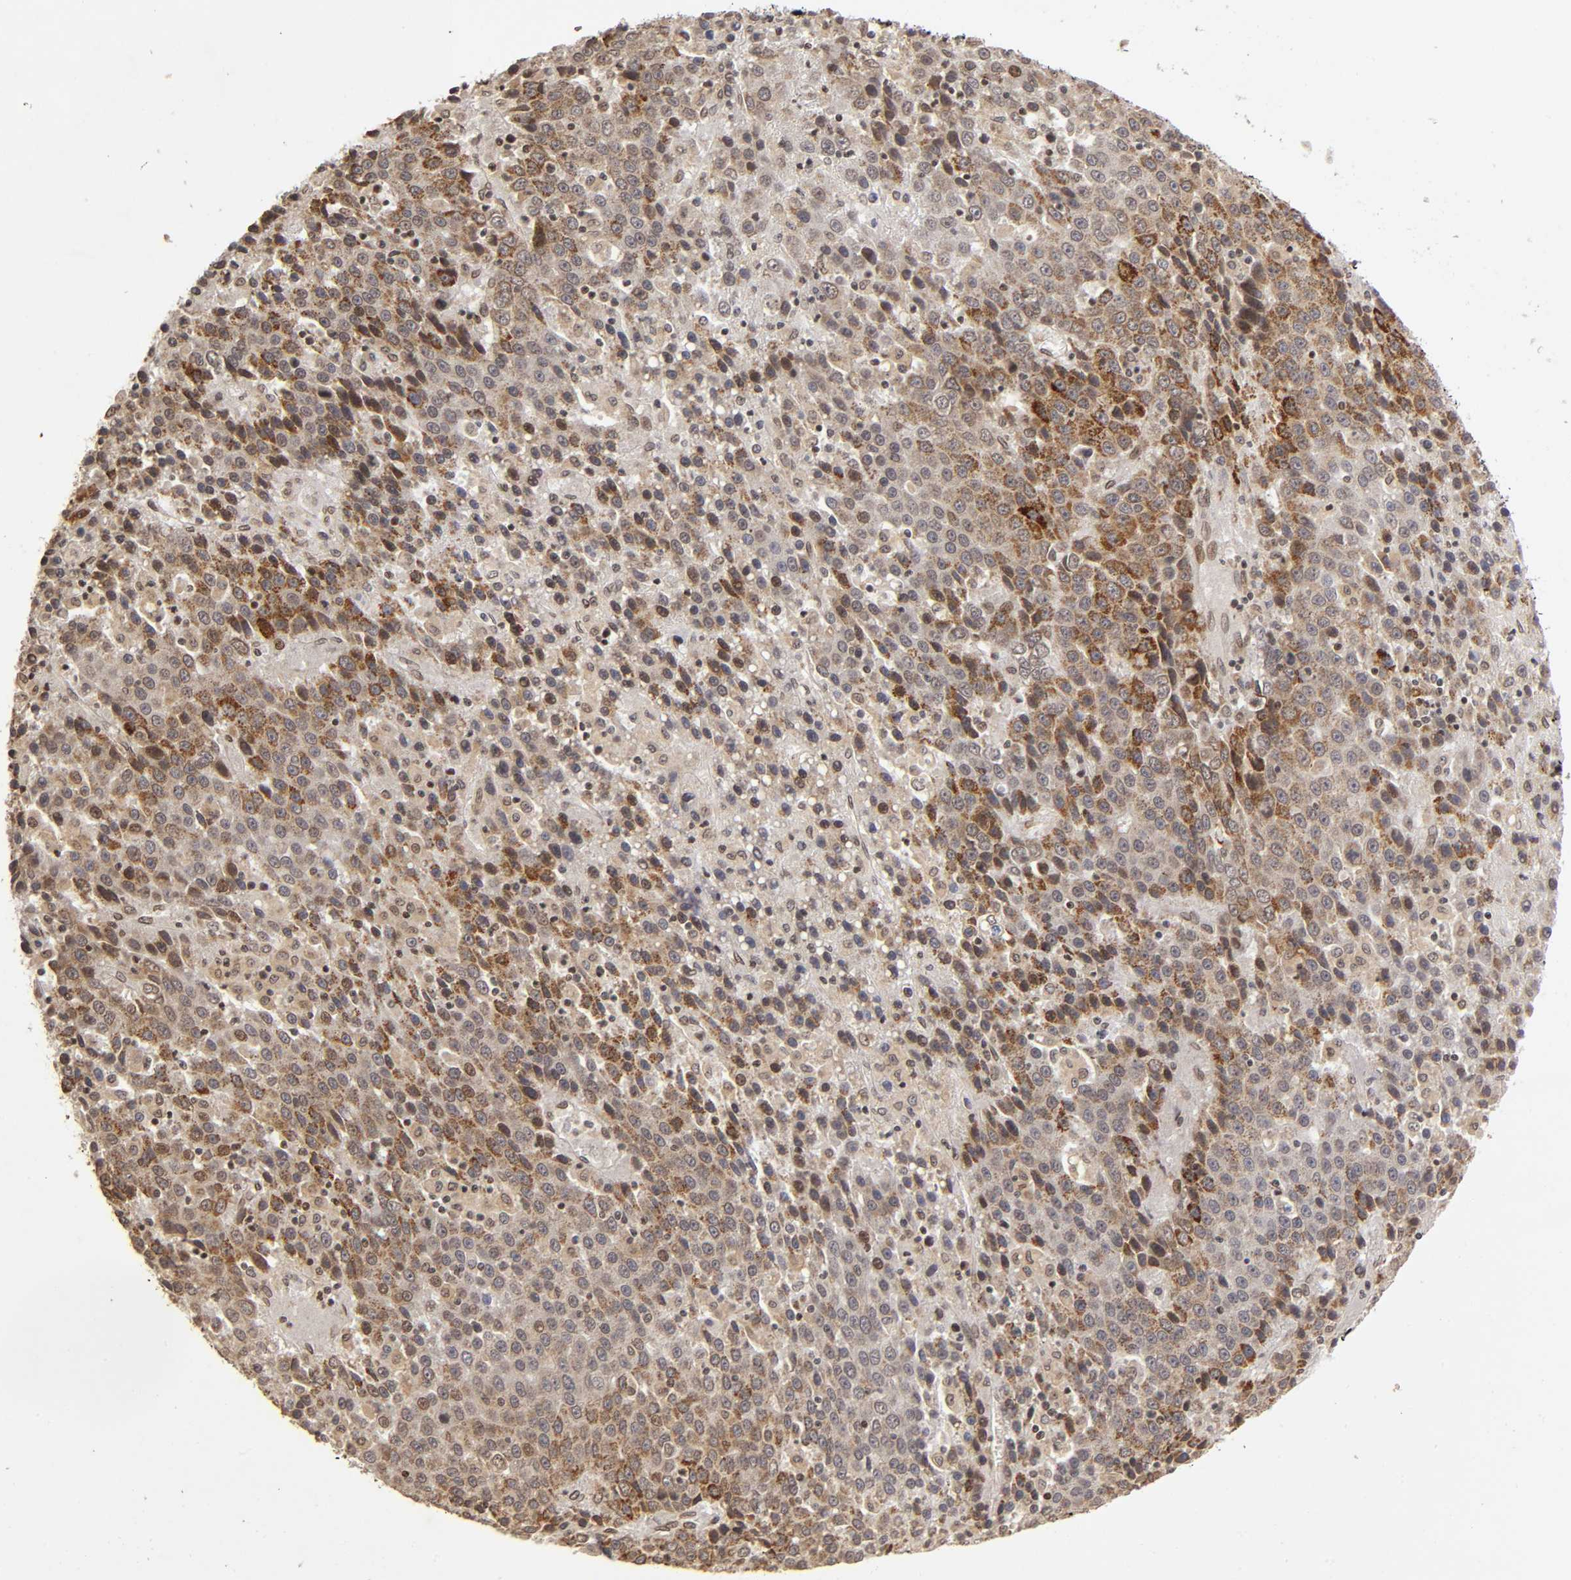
{"staining": {"intensity": "moderate", "quantity": "25%-75%", "location": "cytoplasmic/membranous"}, "tissue": "liver cancer", "cell_type": "Tumor cells", "image_type": "cancer", "snomed": [{"axis": "morphology", "description": "Carcinoma, Hepatocellular, NOS"}, {"axis": "topography", "description": "Liver"}], "caption": "Liver cancer stained for a protein (brown) demonstrates moderate cytoplasmic/membranous positive staining in approximately 25%-75% of tumor cells.", "gene": "MLLT6", "patient": {"sex": "female", "age": 53}}